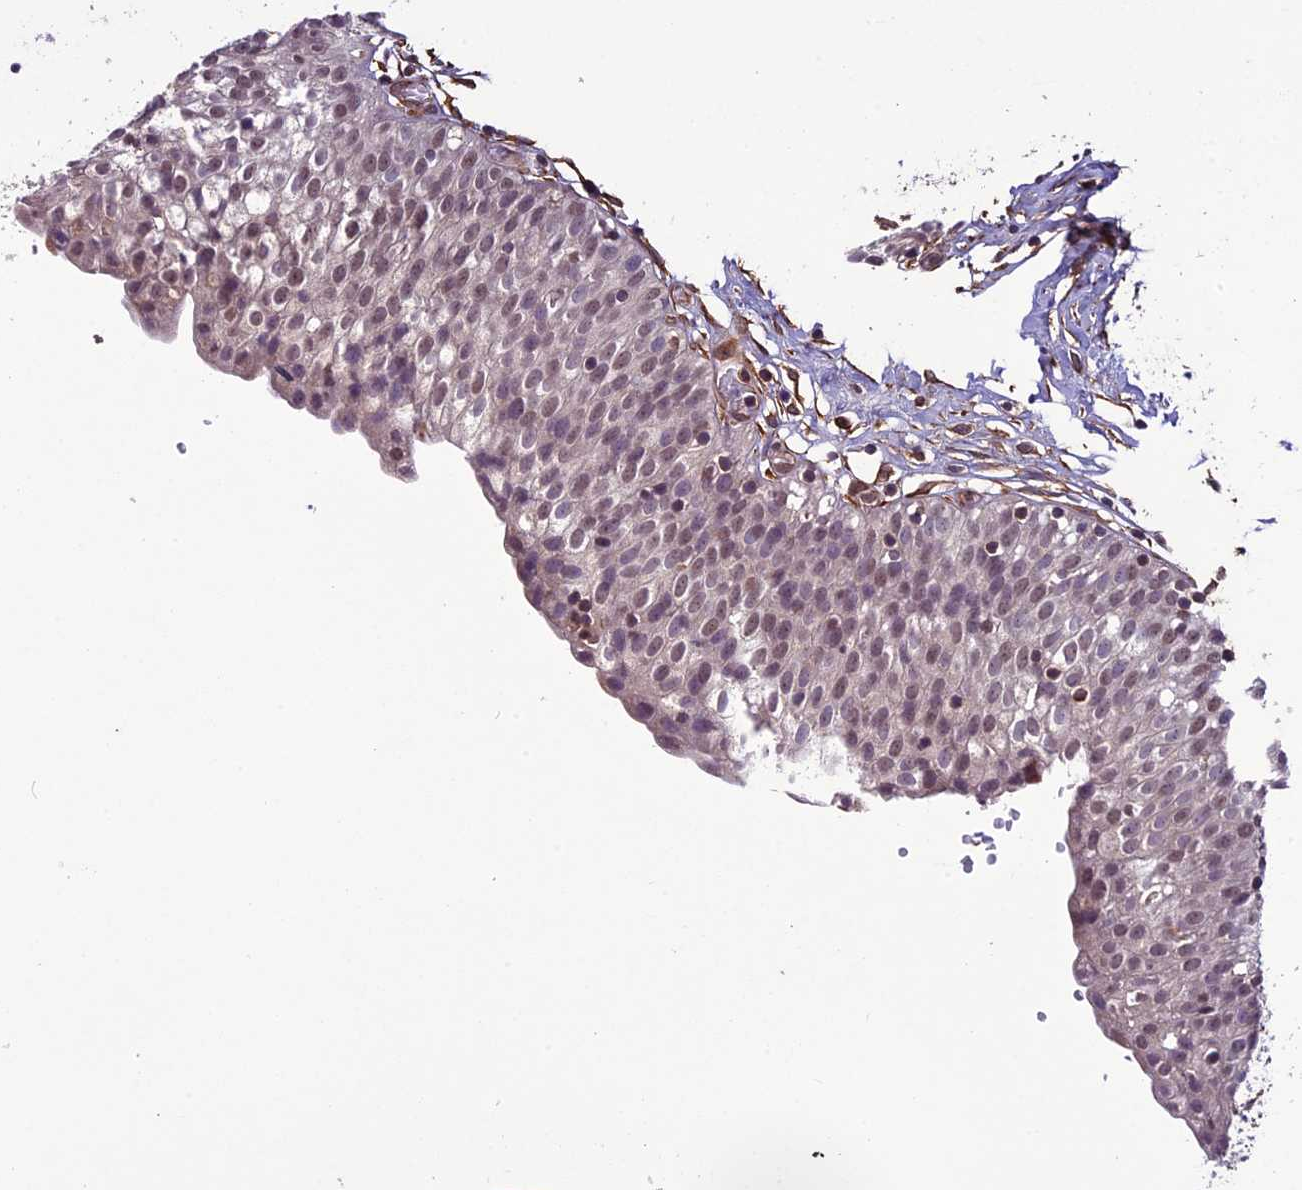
{"staining": {"intensity": "moderate", "quantity": "25%-75%", "location": "nuclear"}, "tissue": "urinary bladder", "cell_type": "Urothelial cells", "image_type": "normal", "snomed": [{"axis": "morphology", "description": "Normal tissue, NOS"}, {"axis": "topography", "description": "Urinary bladder"}], "caption": "Immunohistochemical staining of unremarkable human urinary bladder demonstrates 25%-75% levels of moderate nuclear protein expression in approximately 25%-75% of urothelial cells. The staining is performed using DAB brown chromogen to label protein expression. The nuclei are counter-stained blue using hematoxylin.", "gene": "C3orf70", "patient": {"sex": "male", "age": 55}}